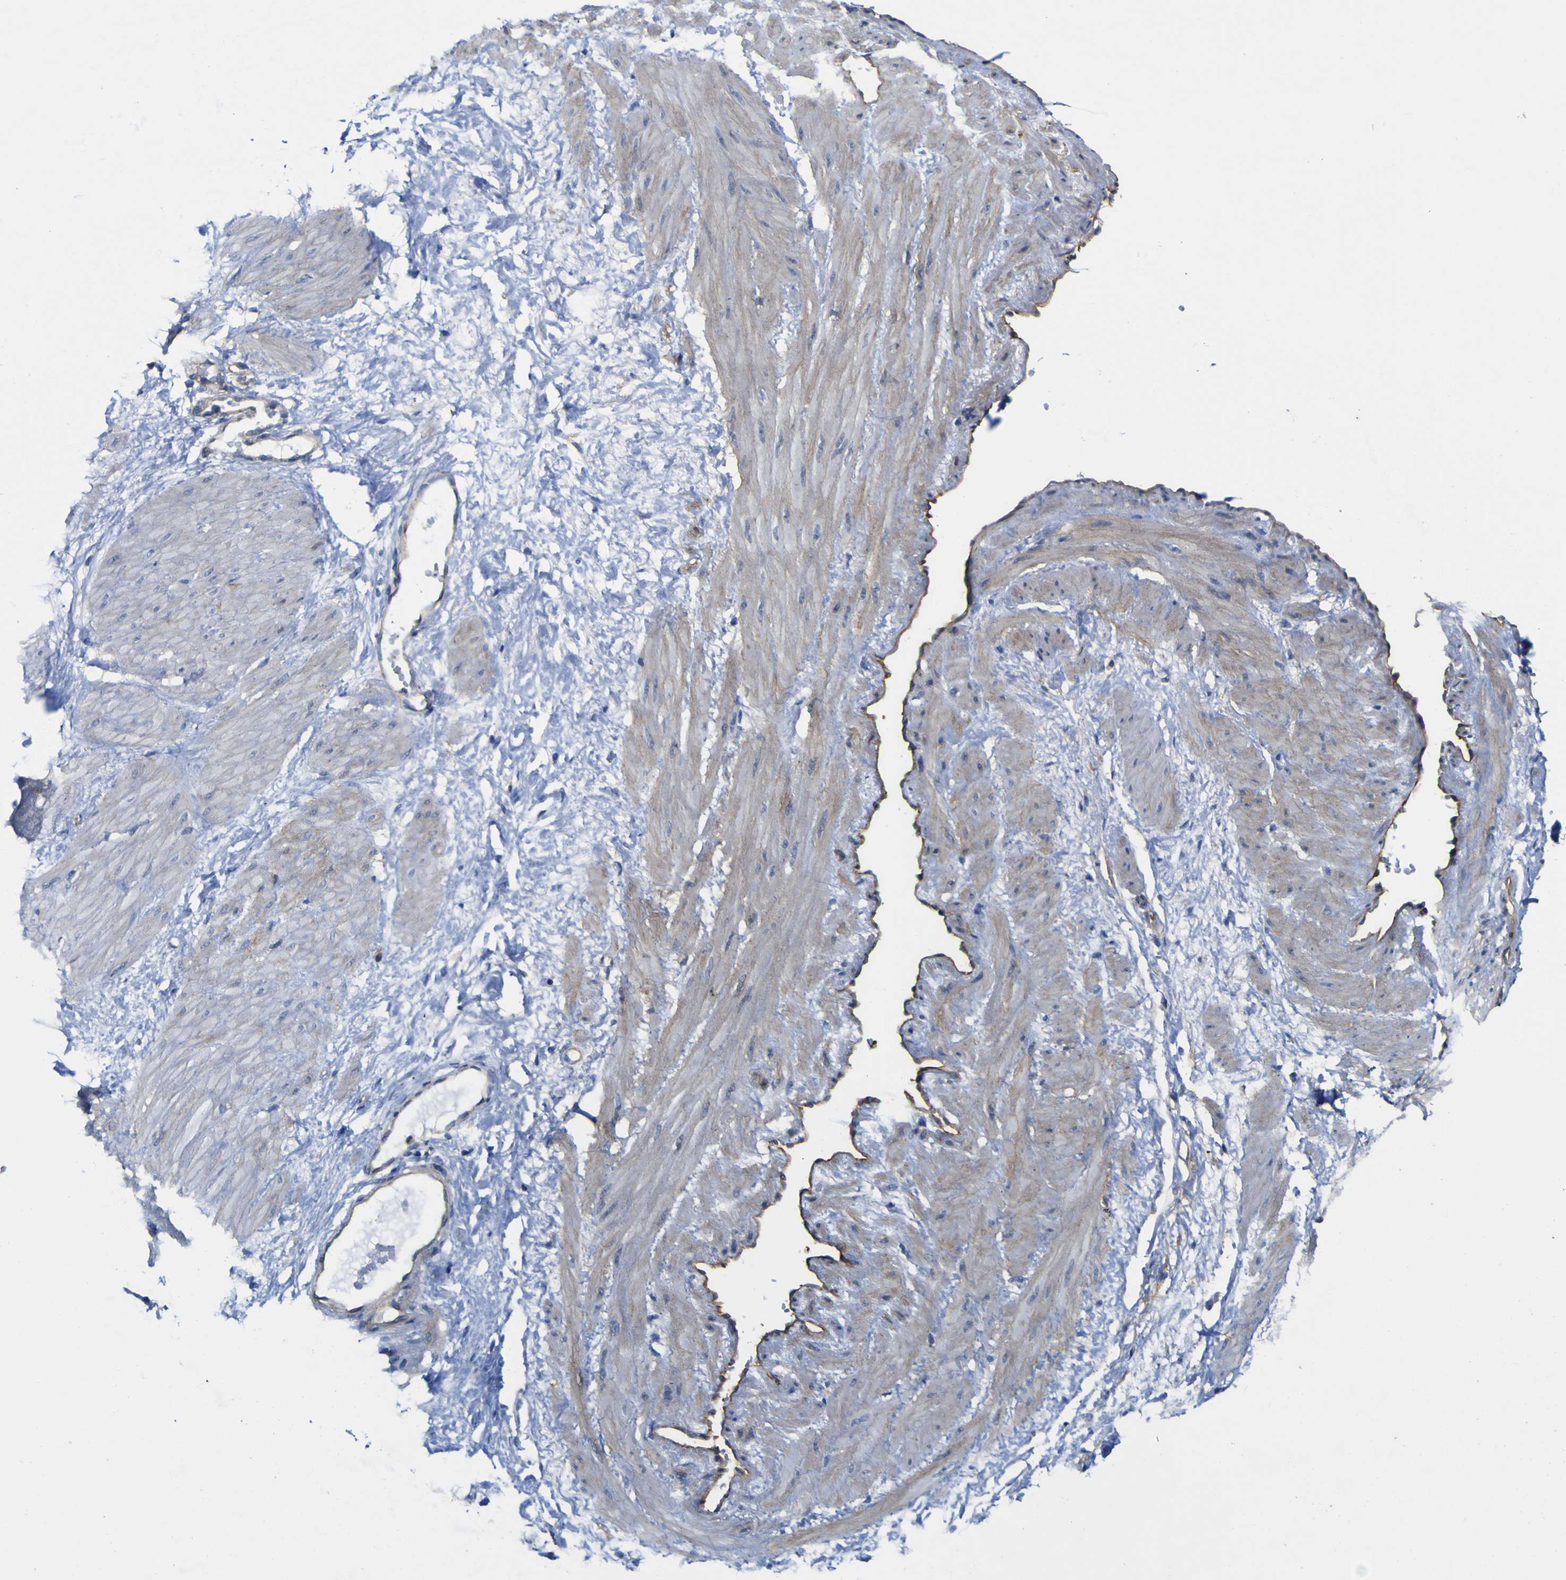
{"staining": {"intensity": "weak", "quantity": ">75%", "location": "cytoplasmic/membranous"}, "tissue": "adipose tissue", "cell_type": "Adipocytes", "image_type": "normal", "snomed": [{"axis": "morphology", "description": "Normal tissue, NOS"}, {"axis": "topography", "description": "Soft tissue"}, {"axis": "topography", "description": "Vascular tissue"}], "caption": "A high-resolution photomicrograph shows immunohistochemistry (IHC) staining of unremarkable adipose tissue, which displays weak cytoplasmic/membranous expression in approximately >75% of adipocytes. (Stains: DAB in brown, nuclei in blue, Microscopy: brightfield microscopy at high magnification).", "gene": "CD151", "patient": {"sex": "female", "age": 35}}